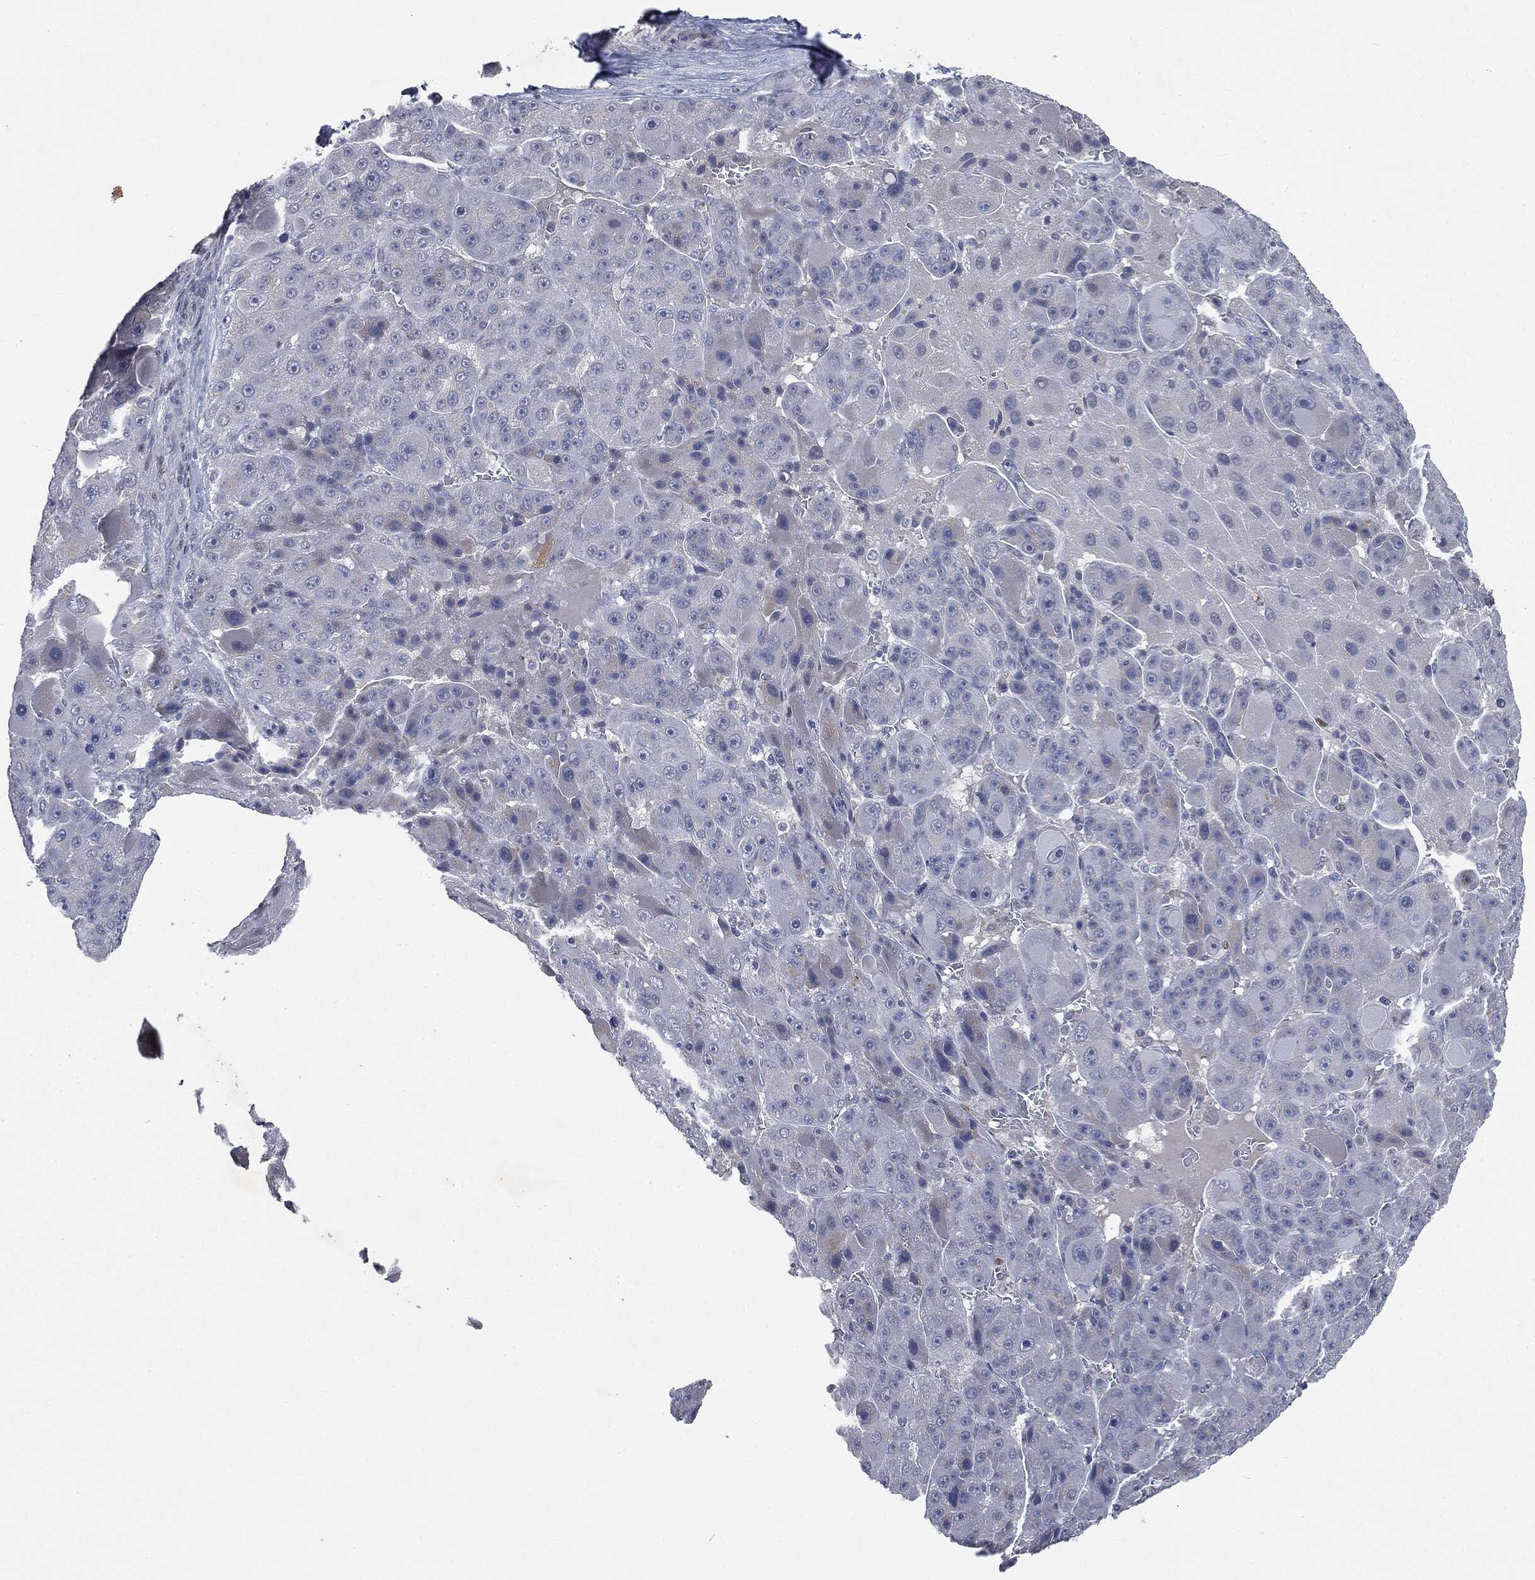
{"staining": {"intensity": "negative", "quantity": "none", "location": "none"}, "tissue": "liver cancer", "cell_type": "Tumor cells", "image_type": "cancer", "snomed": [{"axis": "morphology", "description": "Carcinoma, Hepatocellular, NOS"}, {"axis": "topography", "description": "Liver"}], "caption": "The immunohistochemistry (IHC) micrograph has no significant staining in tumor cells of liver cancer (hepatocellular carcinoma) tissue.", "gene": "CASD1", "patient": {"sex": "male", "age": 76}}